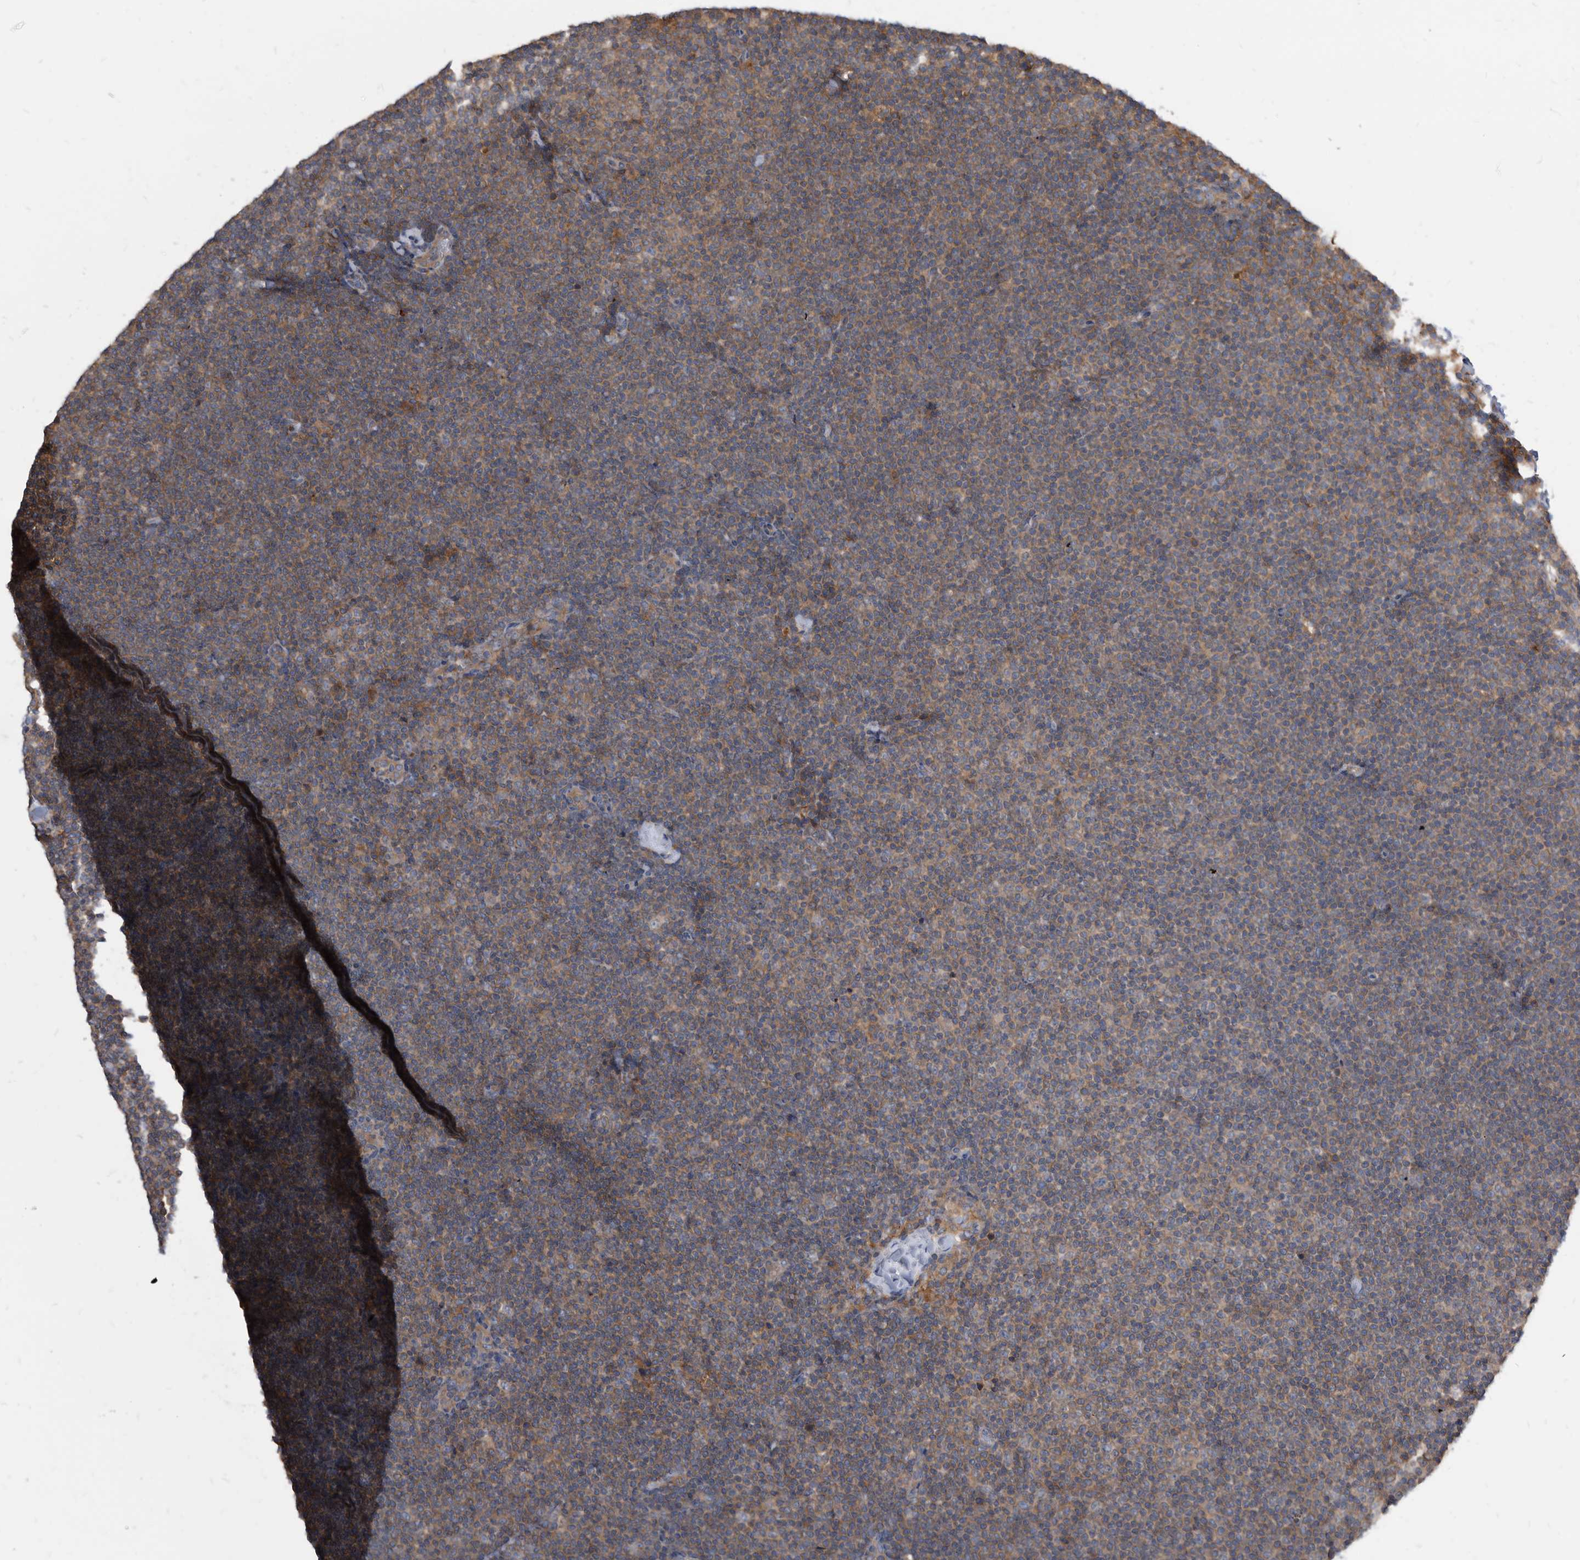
{"staining": {"intensity": "weak", "quantity": "25%-75%", "location": "cytoplasmic/membranous"}, "tissue": "lymphoma", "cell_type": "Tumor cells", "image_type": "cancer", "snomed": [{"axis": "morphology", "description": "Malignant lymphoma, non-Hodgkin's type, Low grade"}, {"axis": "topography", "description": "Lymph node"}], "caption": "Lymphoma stained with DAB (3,3'-diaminobenzidine) immunohistochemistry reveals low levels of weak cytoplasmic/membranous positivity in about 25%-75% of tumor cells.", "gene": "APEH", "patient": {"sex": "female", "age": 53}}